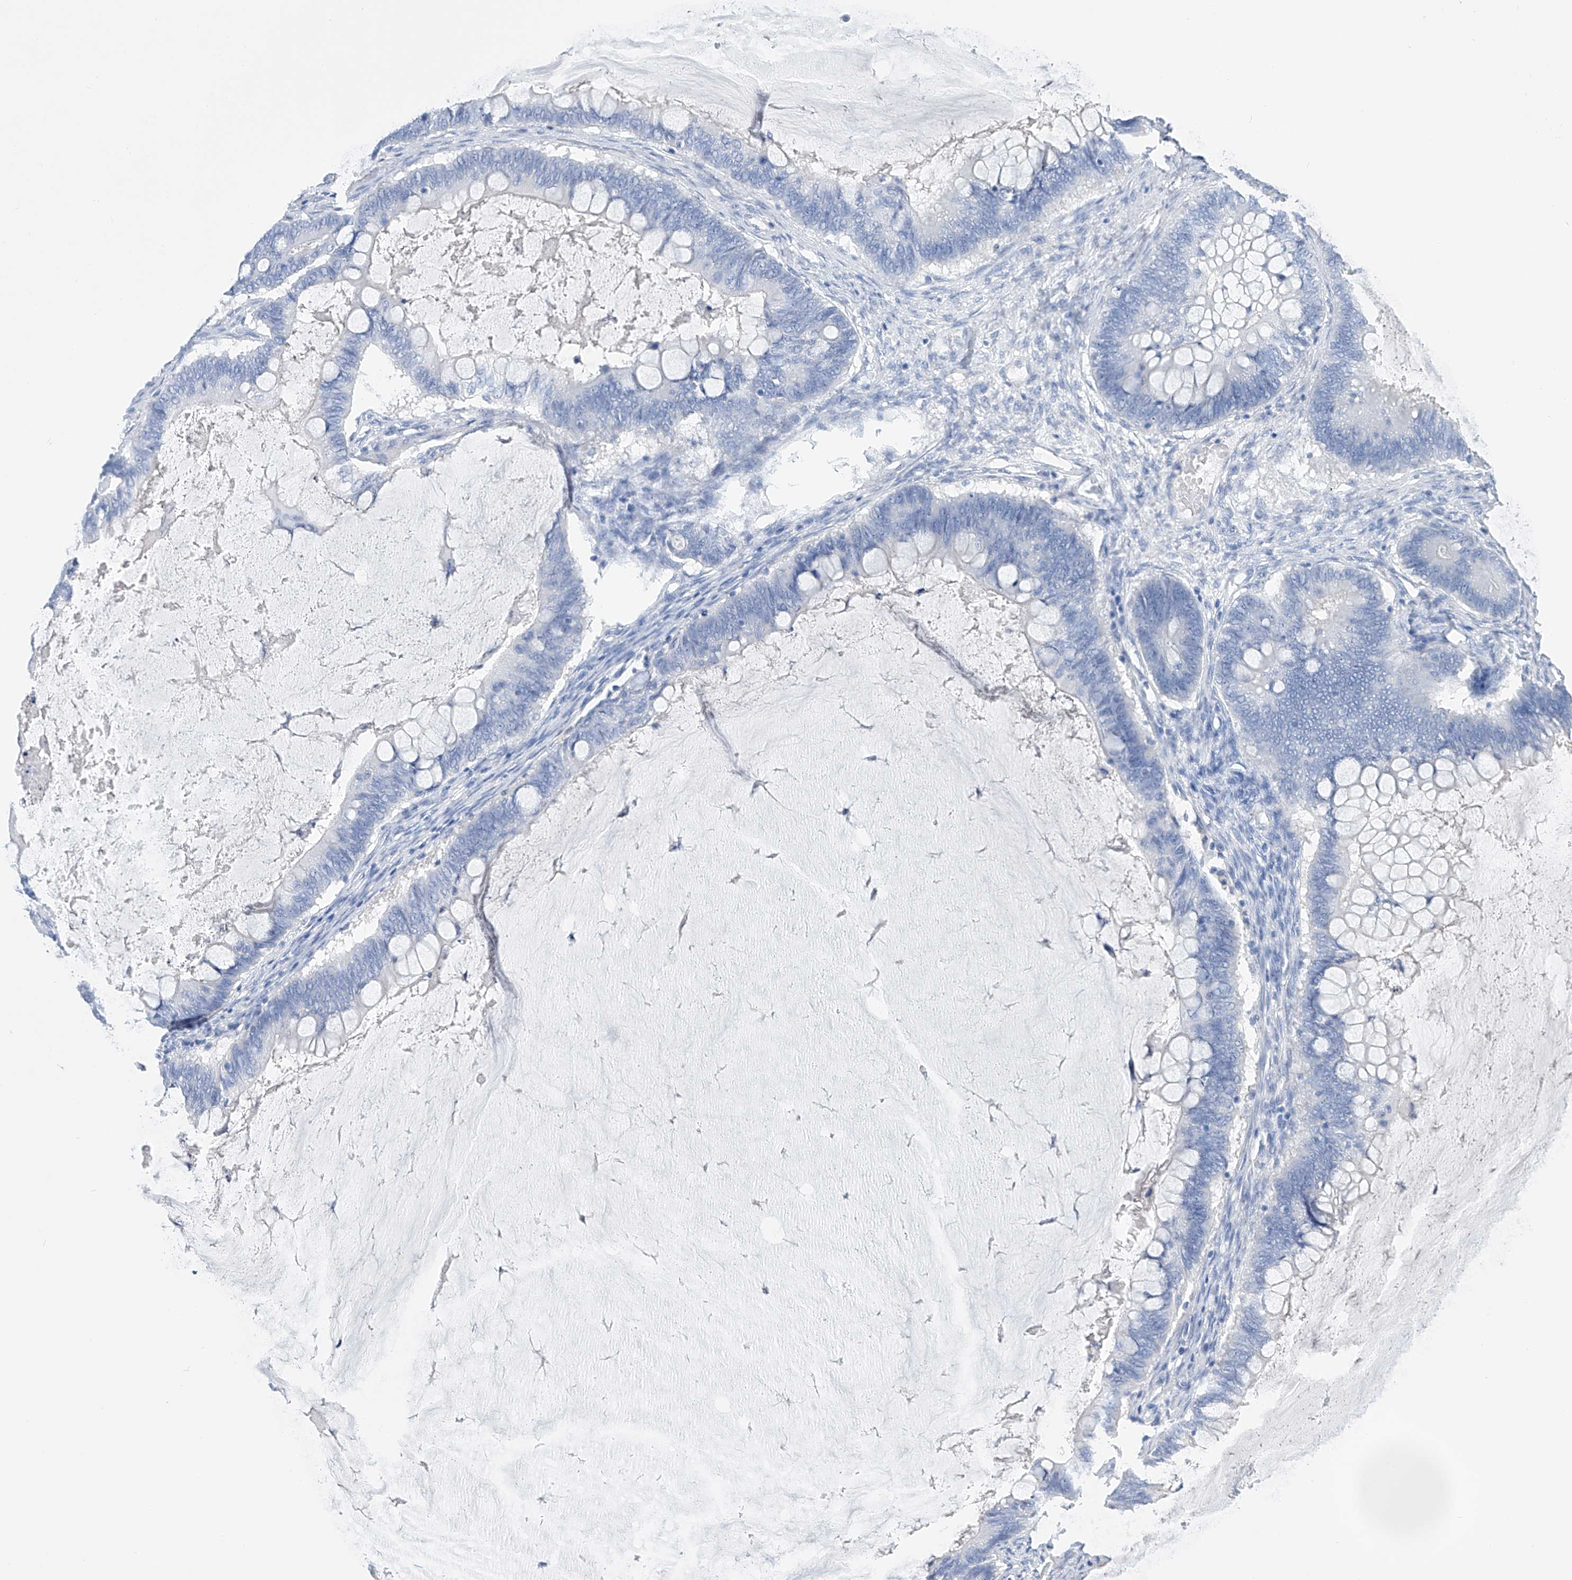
{"staining": {"intensity": "negative", "quantity": "none", "location": "none"}, "tissue": "ovarian cancer", "cell_type": "Tumor cells", "image_type": "cancer", "snomed": [{"axis": "morphology", "description": "Cystadenocarcinoma, mucinous, NOS"}, {"axis": "topography", "description": "Ovary"}], "caption": "Immunohistochemistry photomicrograph of neoplastic tissue: ovarian cancer stained with DAB (3,3'-diaminobenzidine) reveals no significant protein positivity in tumor cells.", "gene": "ADRA1A", "patient": {"sex": "female", "age": 61}}